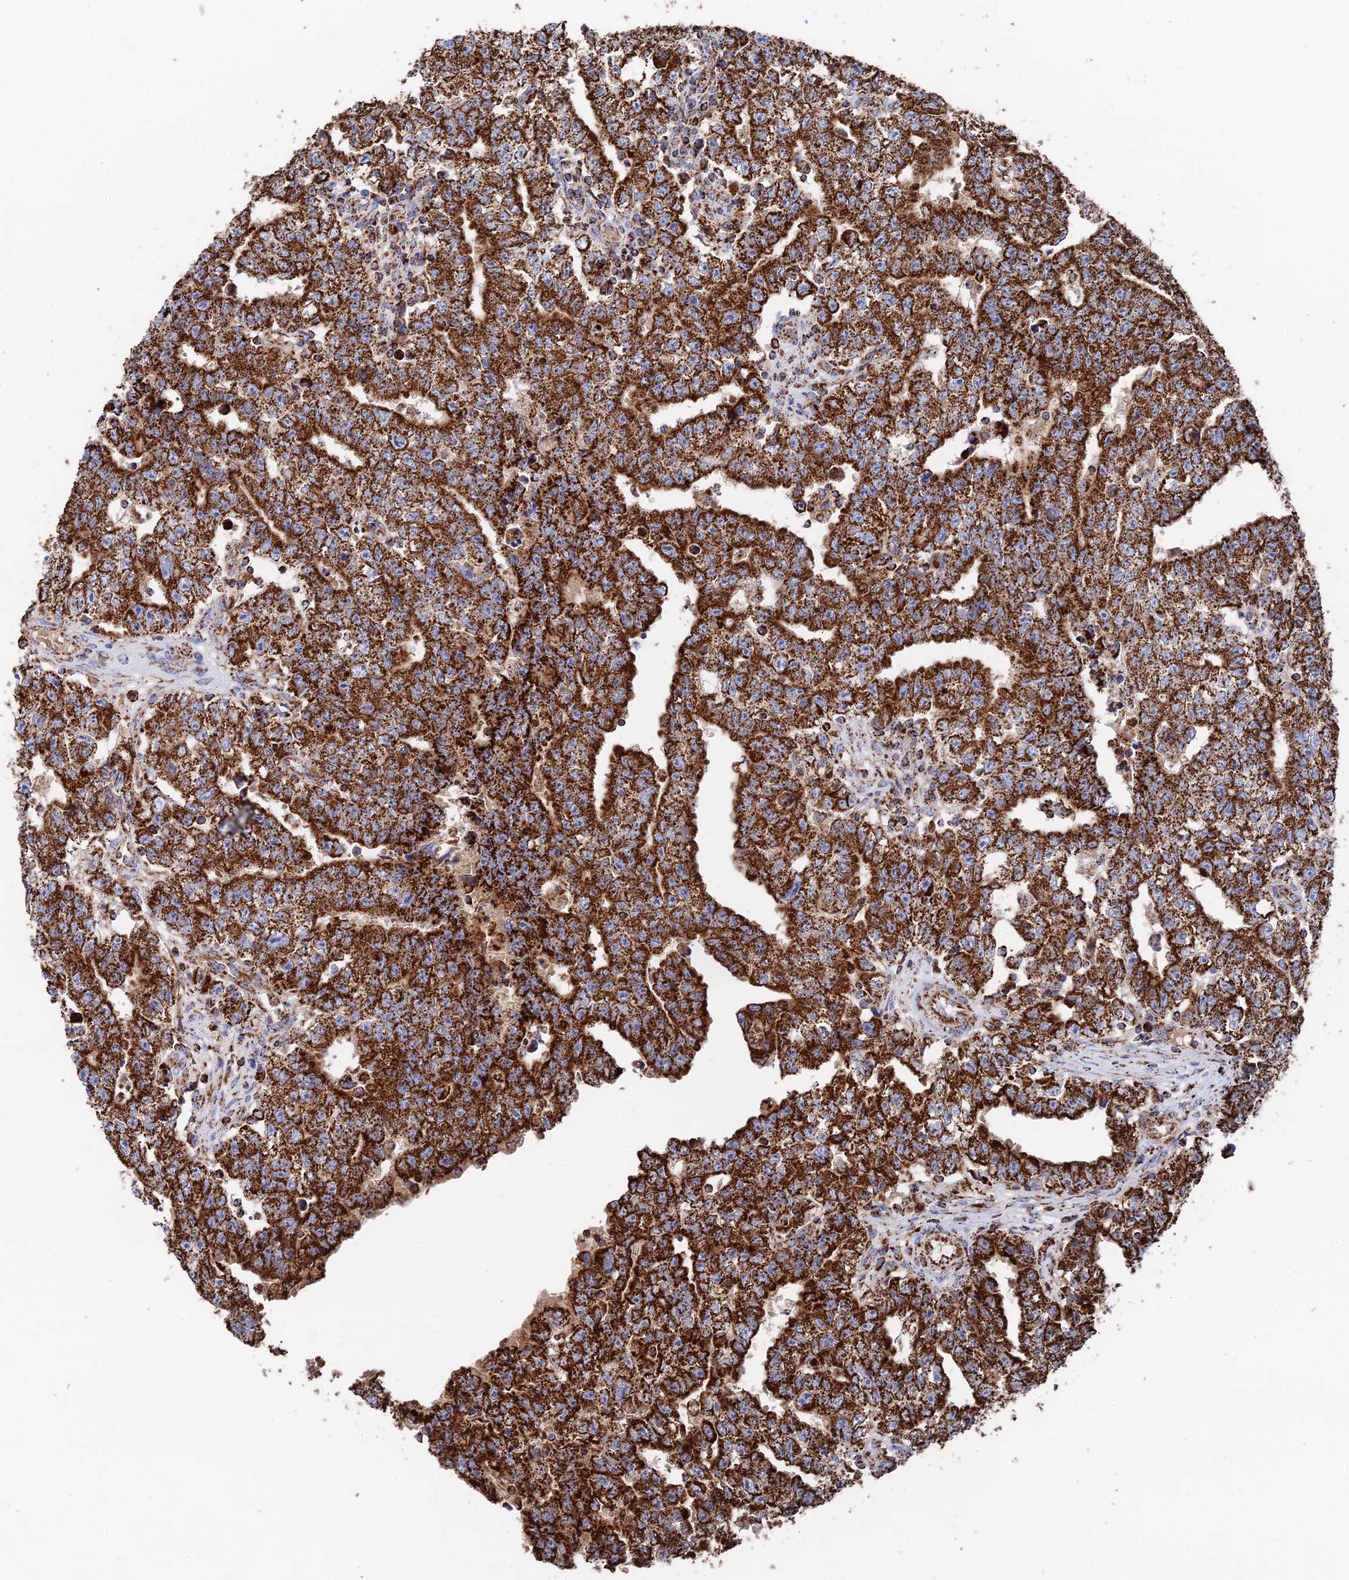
{"staining": {"intensity": "strong", "quantity": ">75%", "location": "cytoplasmic/membranous"}, "tissue": "testis cancer", "cell_type": "Tumor cells", "image_type": "cancer", "snomed": [{"axis": "morphology", "description": "Carcinoma, Embryonal, NOS"}, {"axis": "topography", "description": "Testis"}], "caption": "High-magnification brightfield microscopy of testis embryonal carcinoma stained with DAB (brown) and counterstained with hematoxylin (blue). tumor cells exhibit strong cytoplasmic/membranous expression is identified in approximately>75% of cells. Using DAB (3,3'-diaminobenzidine) (brown) and hematoxylin (blue) stains, captured at high magnification using brightfield microscopy.", "gene": "HAUS8", "patient": {"sex": "male", "age": 25}}